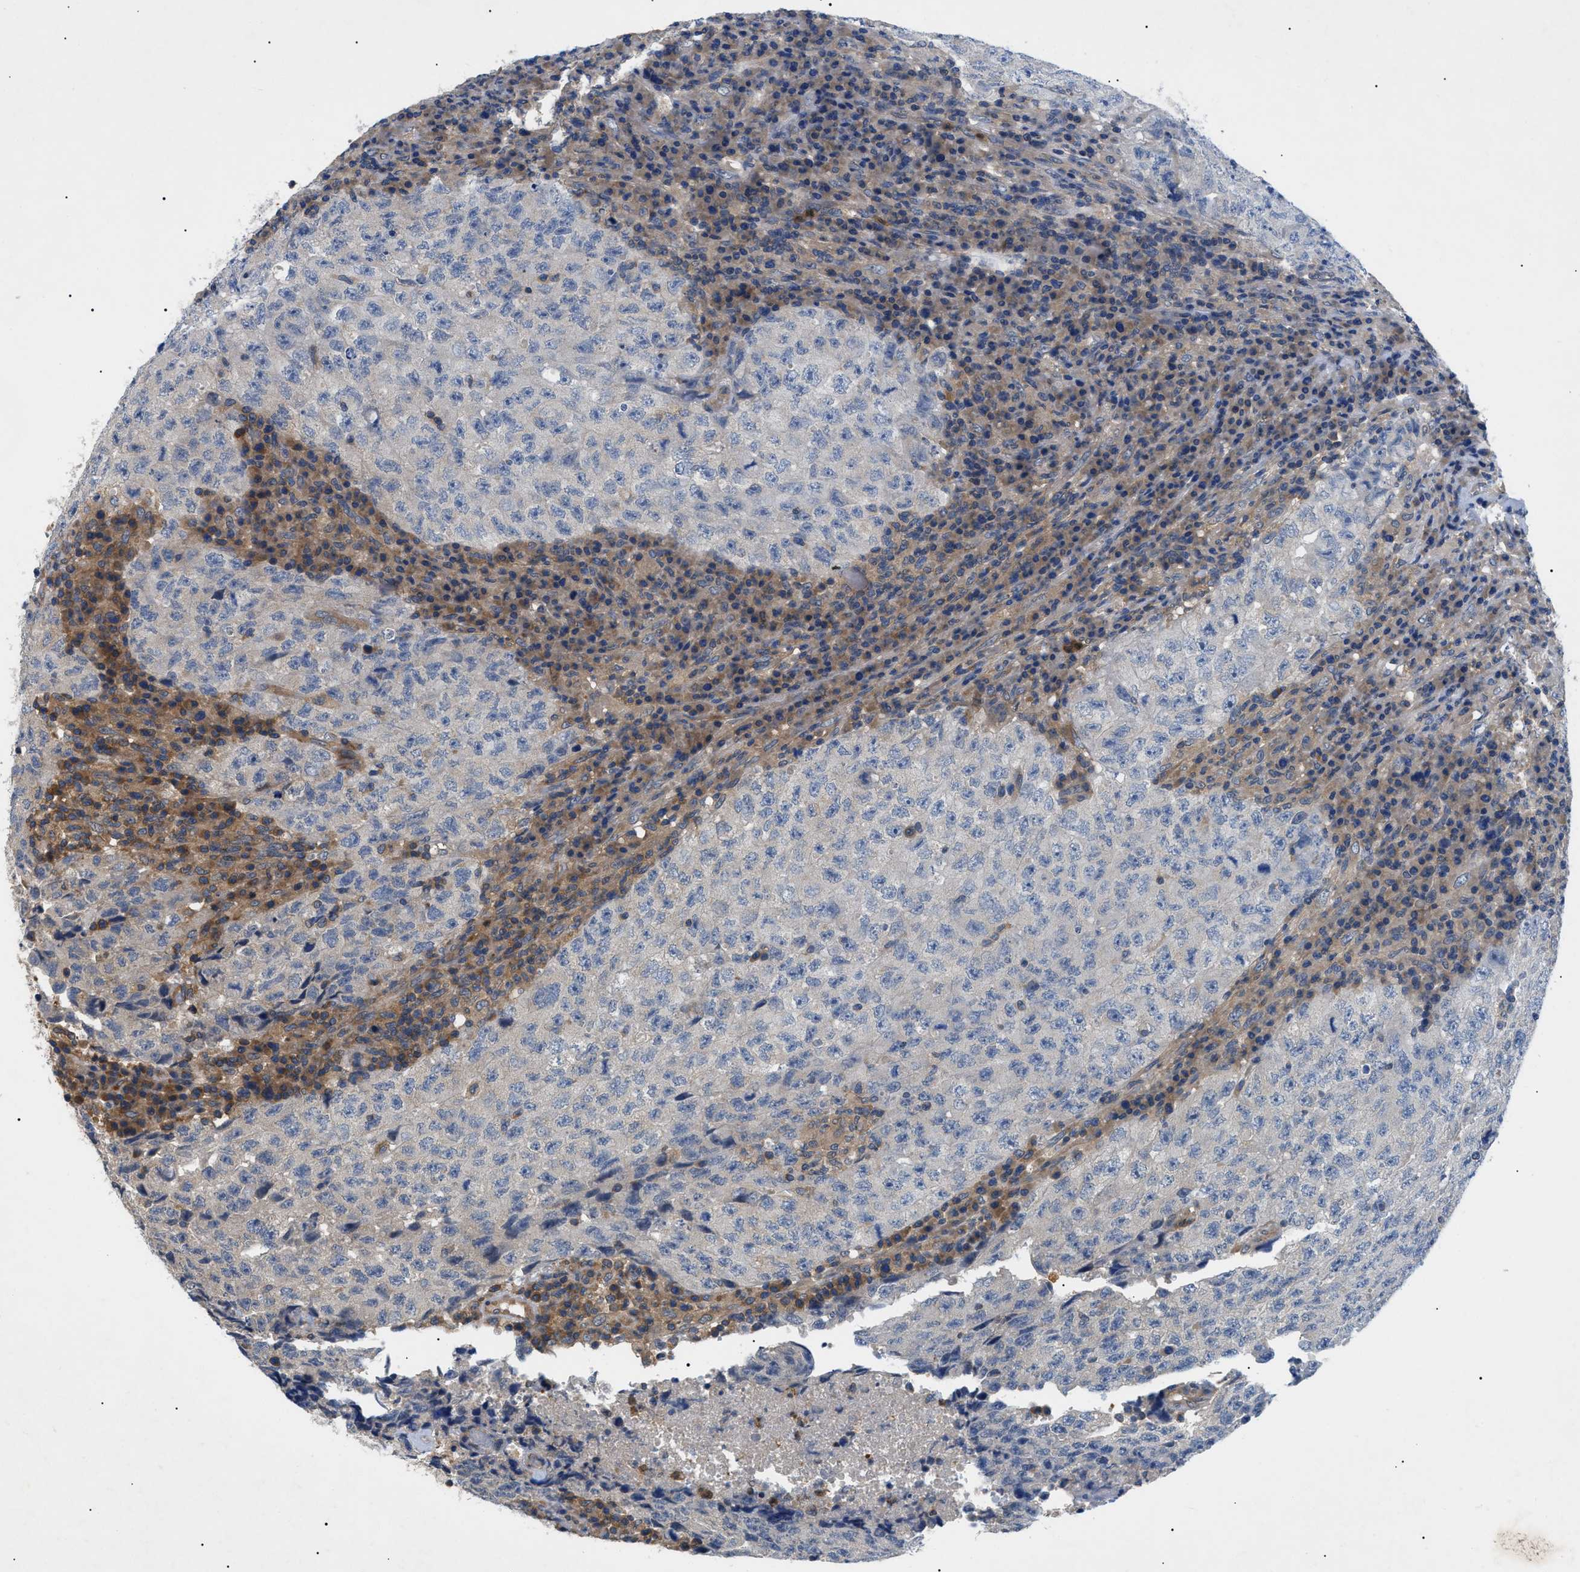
{"staining": {"intensity": "weak", "quantity": "<25%", "location": "cytoplasmic/membranous"}, "tissue": "testis cancer", "cell_type": "Tumor cells", "image_type": "cancer", "snomed": [{"axis": "morphology", "description": "Necrosis, NOS"}, {"axis": "morphology", "description": "Carcinoma, Embryonal, NOS"}, {"axis": "topography", "description": "Testis"}], "caption": "IHC photomicrograph of neoplastic tissue: testis cancer stained with DAB displays no significant protein positivity in tumor cells.", "gene": "RIPK1", "patient": {"sex": "male", "age": 19}}